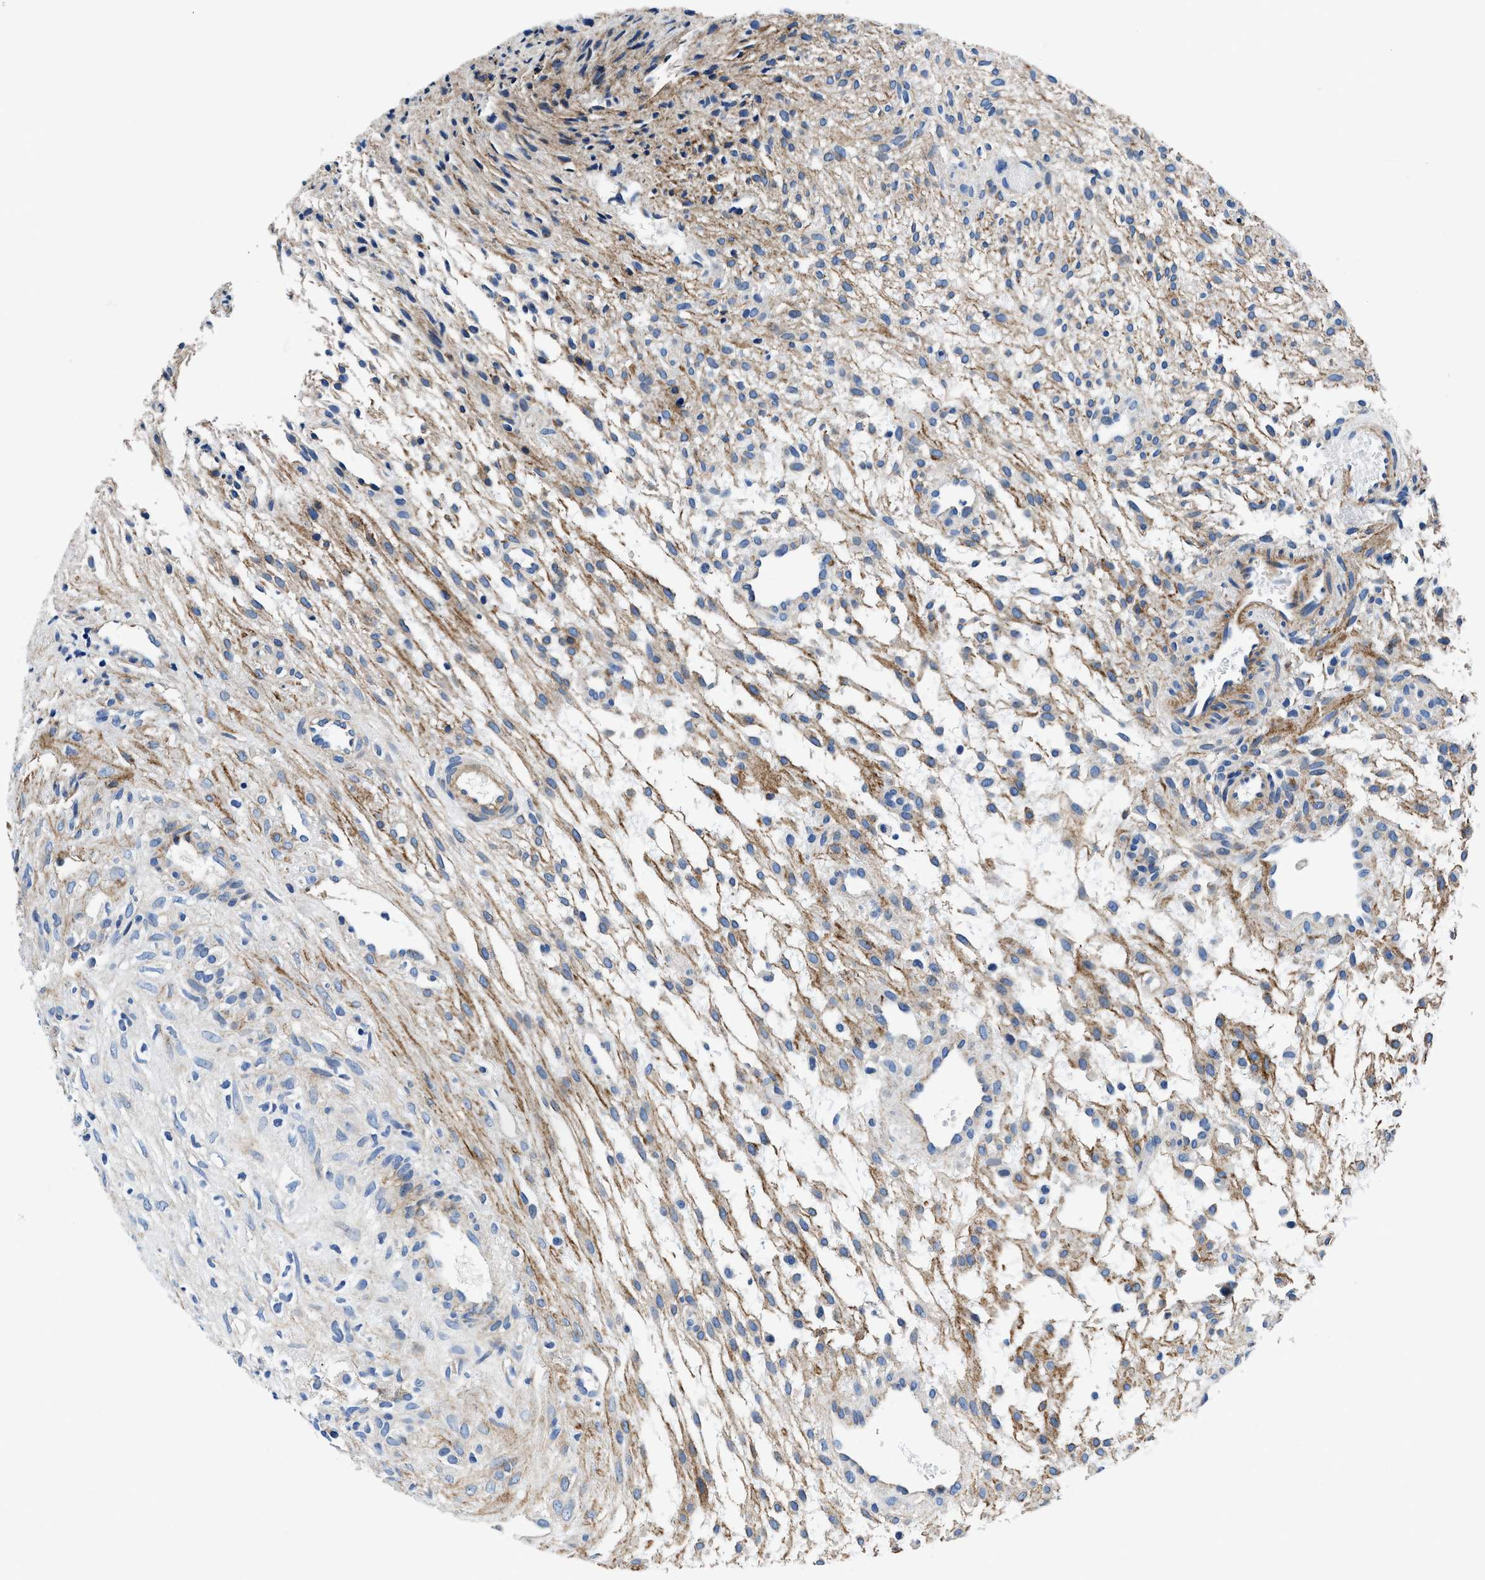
{"staining": {"intensity": "moderate", "quantity": "25%-75%", "location": "cytoplasmic/membranous"}, "tissue": "ovary", "cell_type": "Ovarian stroma cells", "image_type": "normal", "snomed": [{"axis": "morphology", "description": "Normal tissue, NOS"}, {"axis": "morphology", "description": "Cyst, NOS"}, {"axis": "topography", "description": "Ovary"}], "caption": "A brown stain shows moderate cytoplasmic/membranous positivity of a protein in ovarian stroma cells of normal human ovary.", "gene": "DAG1", "patient": {"sex": "female", "age": 18}}